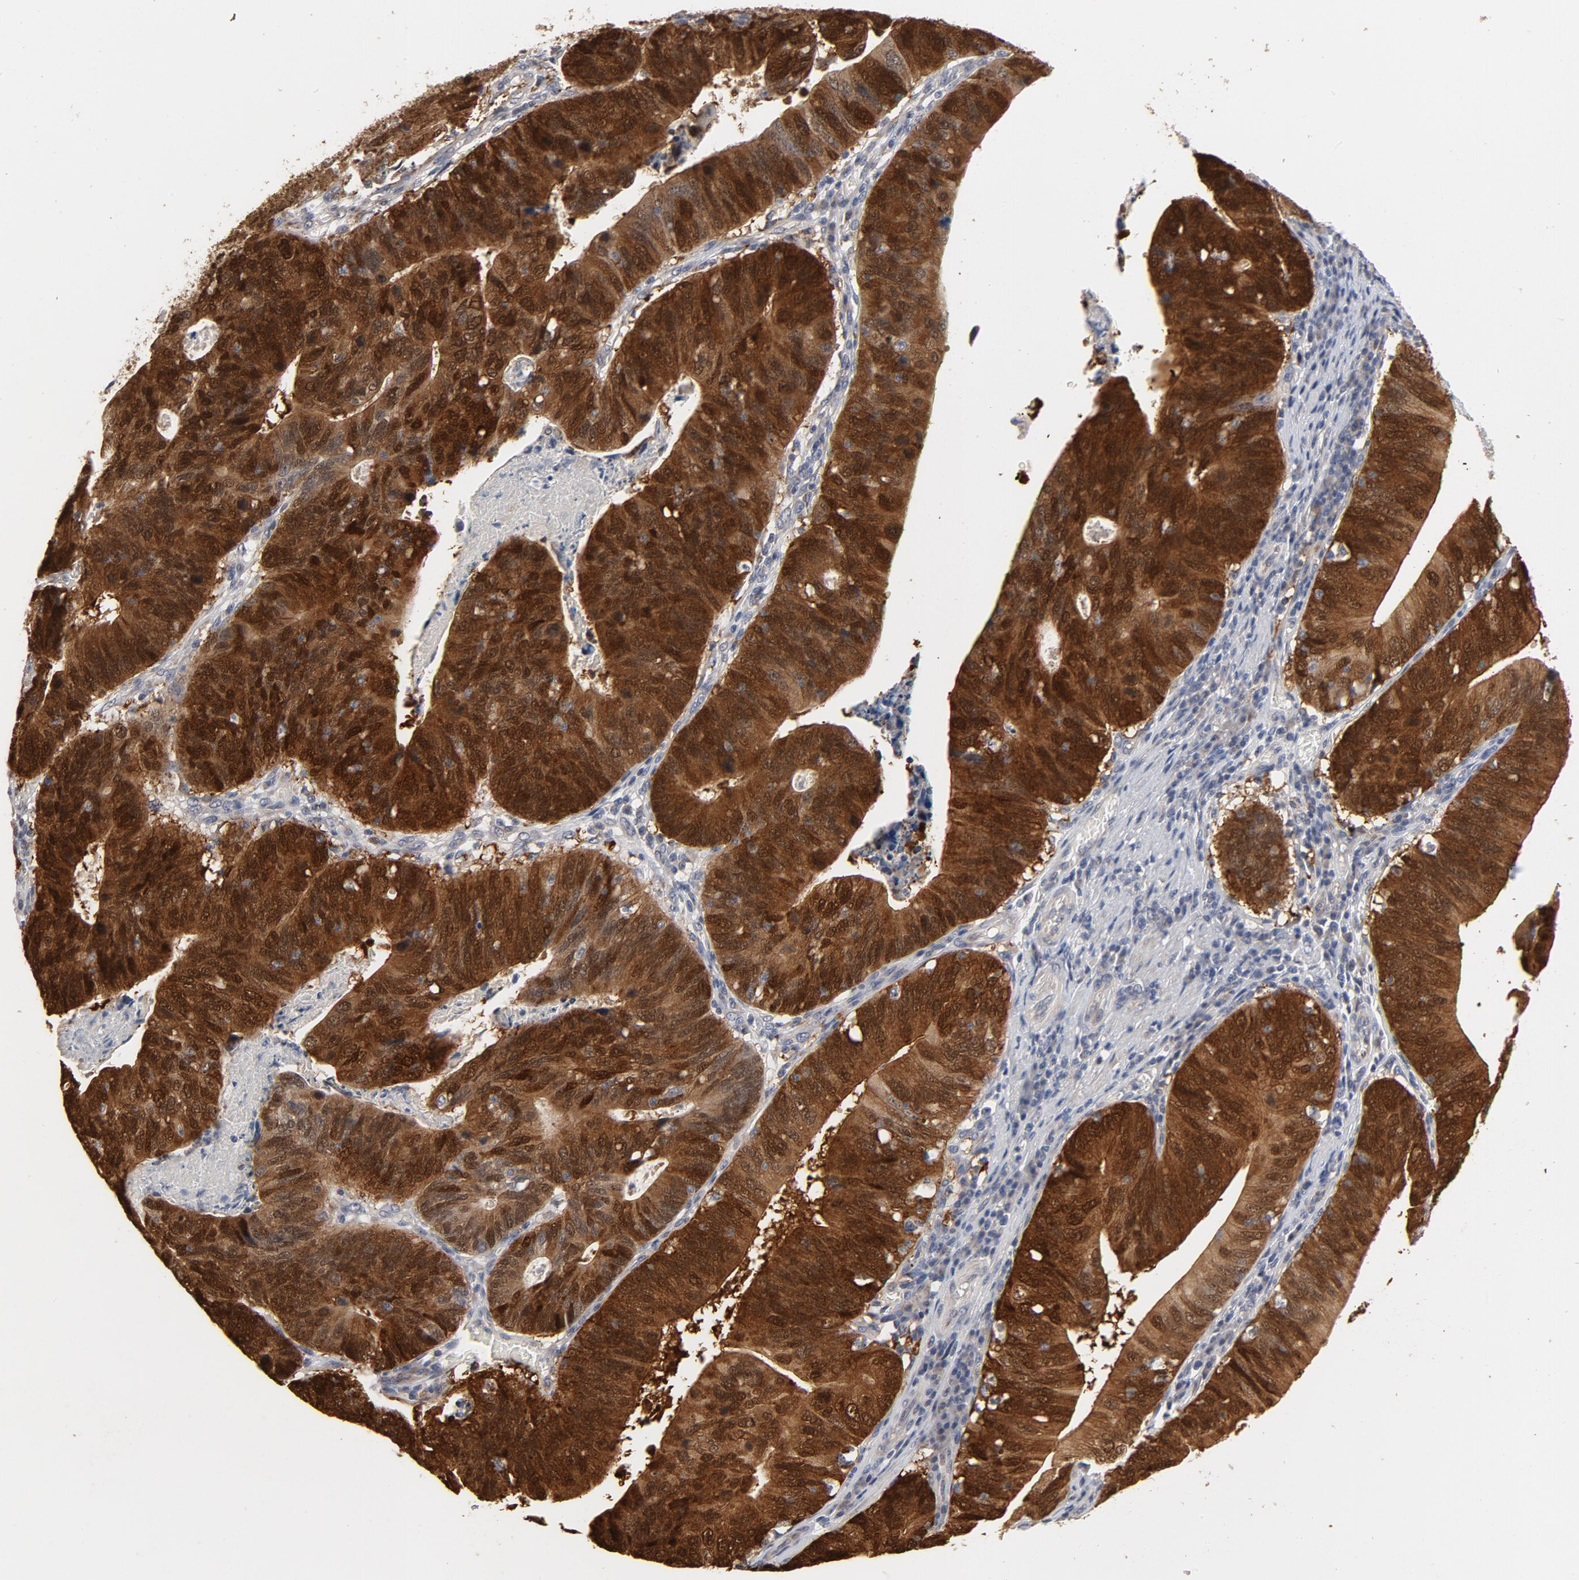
{"staining": {"intensity": "strong", "quantity": ">75%", "location": "cytoplasmic/membranous,nuclear"}, "tissue": "stomach cancer", "cell_type": "Tumor cells", "image_type": "cancer", "snomed": [{"axis": "morphology", "description": "Adenocarcinoma, NOS"}, {"axis": "topography", "description": "Stomach"}], "caption": "Strong cytoplasmic/membranous and nuclear positivity for a protein is appreciated in about >75% of tumor cells of stomach cancer using IHC.", "gene": "PPP1R1B", "patient": {"sex": "male", "age": 59}}